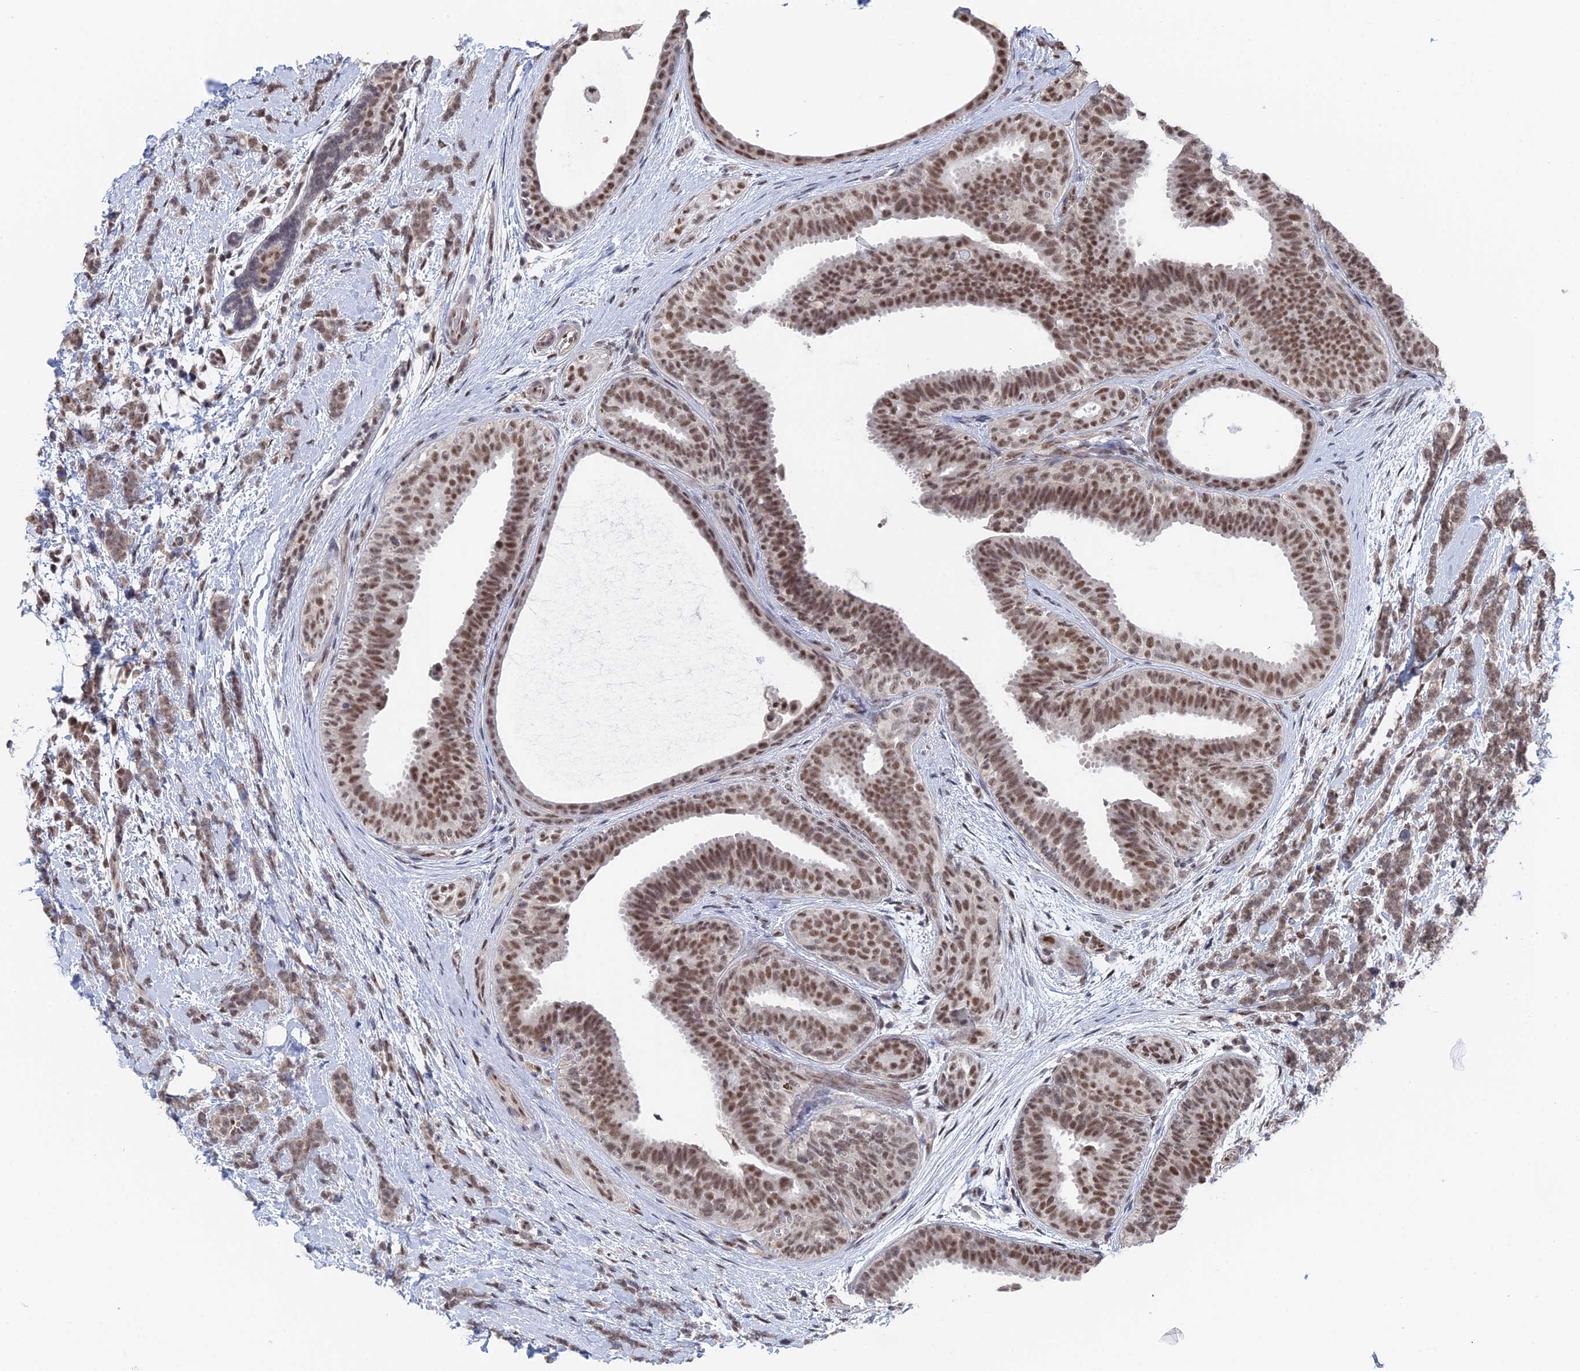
{"staining": {"intensity": "weak", "quantity": ">75%", "location": "nuclear"}, "tissue": "breast cancer", "cell_type": "Tumor cells", "image_type": "cancer", "snomed": [{"axis": "morphology", "description": "Lobular carcinoma"}, {"axis": "topography", "description": "Breast"}], "caption": "The micrograph exhibits immunohistochemical staining of breast cancer (lobular carcinoma). There is weak nuclear positivity is identified in approximately >75% of tumor cells.", "gene": "TSSC4", "patient": {"sex": "female", "age": 58}}